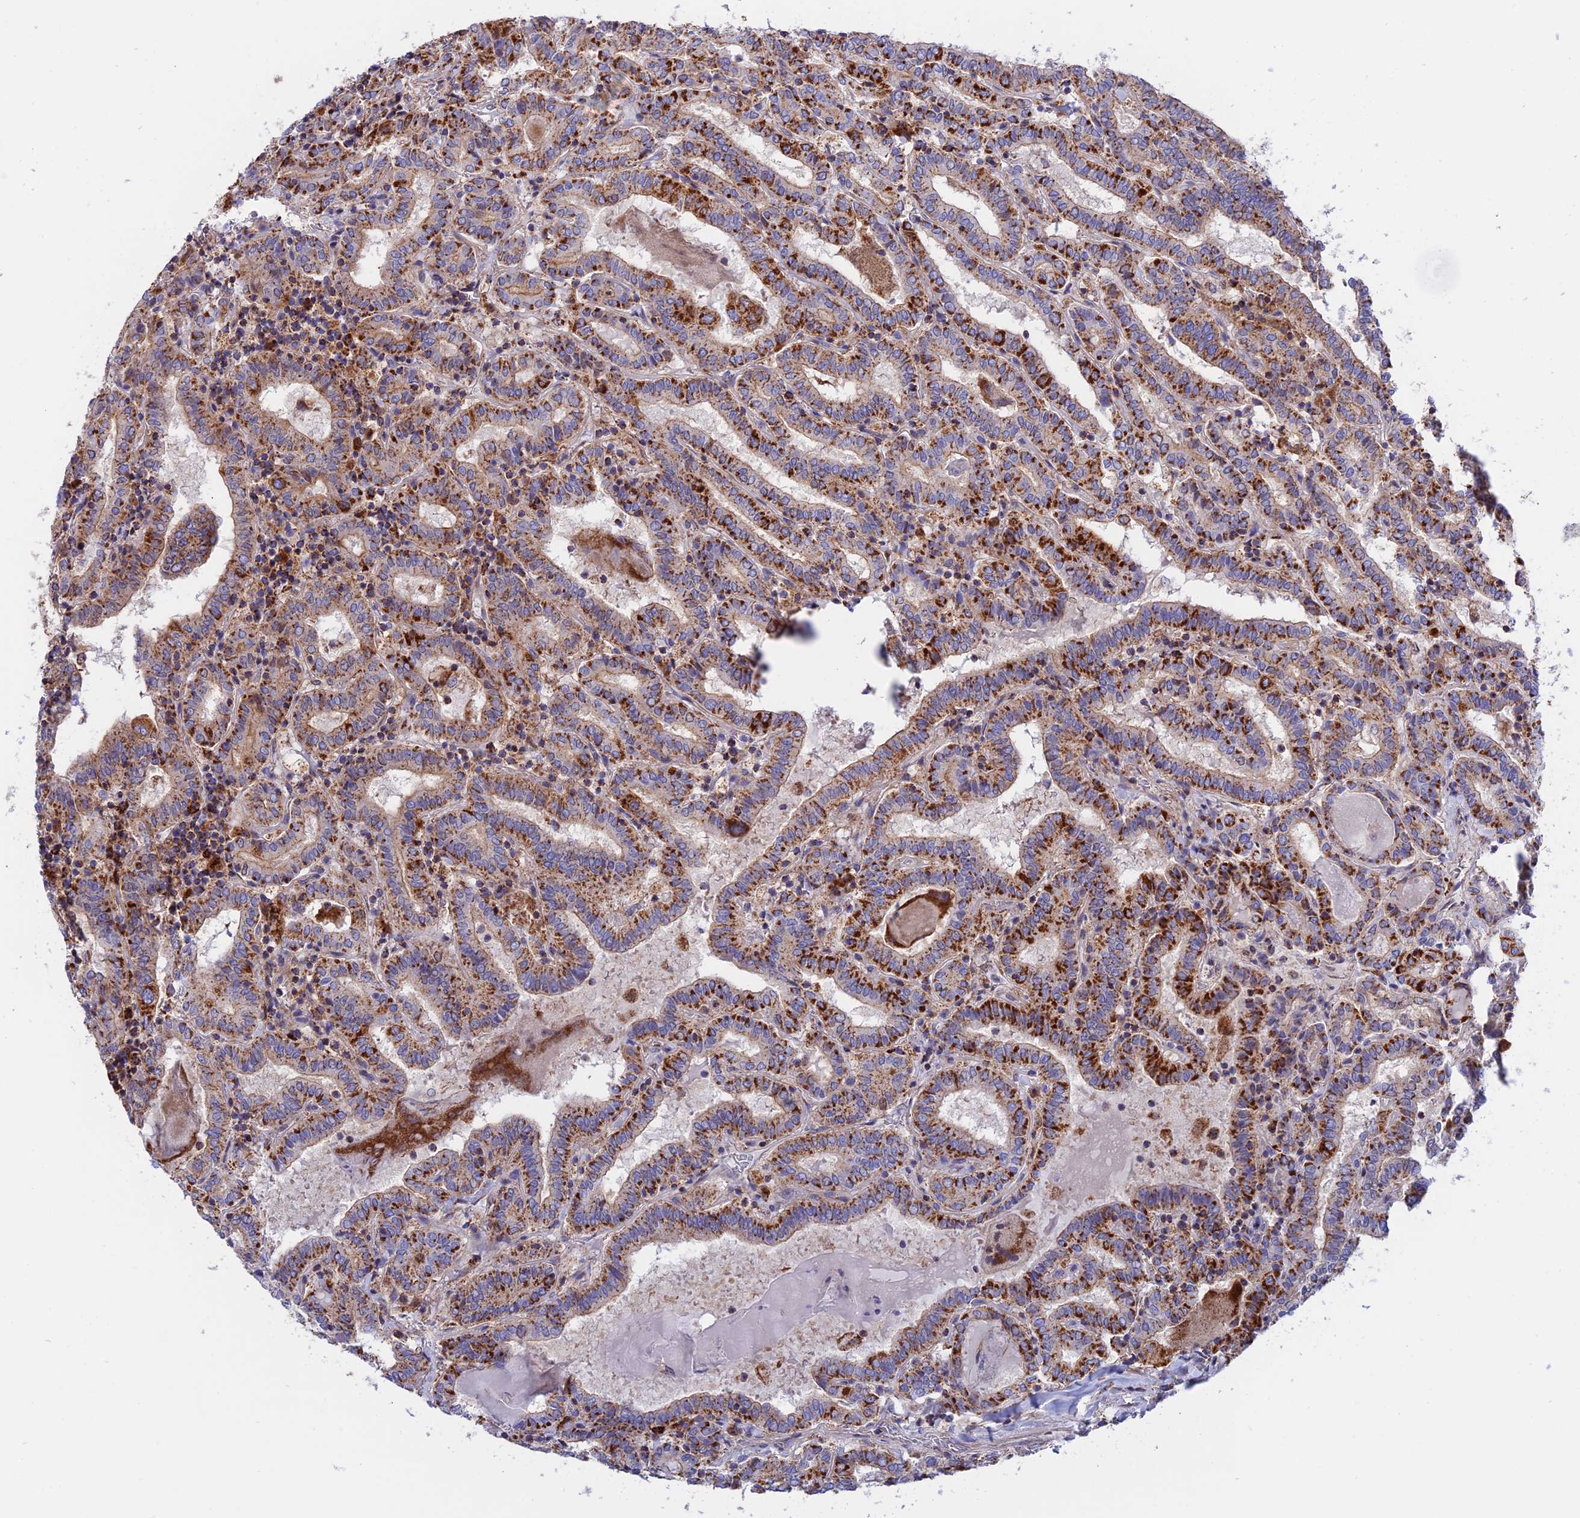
{"staining": {"intensity": "strong", "quantity": ">75%", "location": "cytoplasmic/membranous"}, "tissue": "thyroid cancer", "cell_type": "Tumor cells", "image_type": "cancer", "snomed": [{"axis": "morphology", "description": "Papillary adenocarcinoma, NOS"}, {"axis": "topography", "description": "Thyroid gland"}], "caption": "Thyroid cancer tissue shows strong cytoplasmic/membranous staining in about >75% of tumor cells The protein is stained brown, and the nuclei are stained in blue (DAB (3,3'-diaminobenzidine) IHC with brightfield microscopy, high magnification).", "gene": "GCDH", "patient": {"sex": "female", "age": 72}}